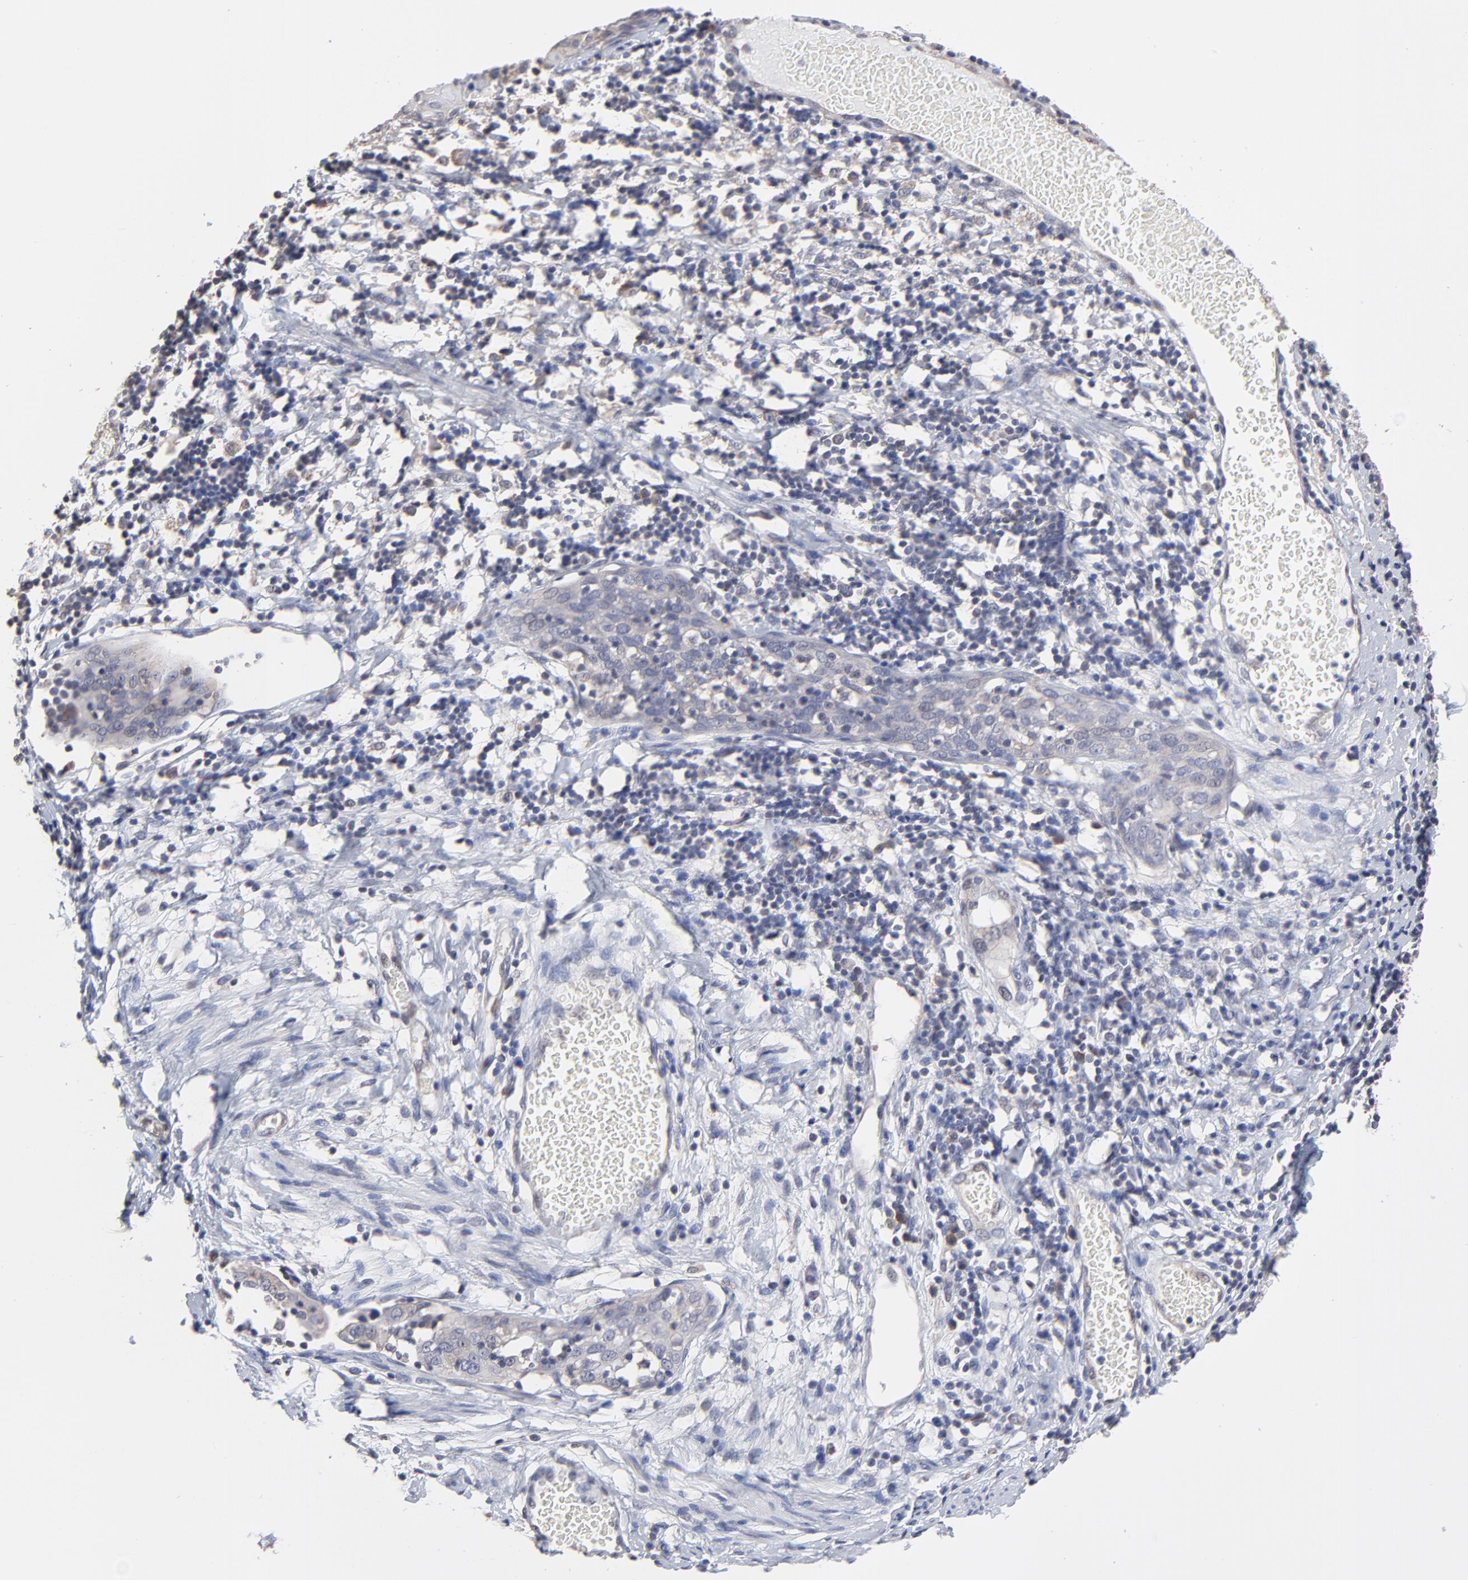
{"staining": {"intensity": "weak", "quantity": "<25%", "location": "cytoplasmic/membranous"}, "tissue": "cervical cancer", "cell_type": "Tumor cells", "image_type": "cancer", "snomed": [{"axis": "morphology", "description": "Normal tissue, NOS"}, {"axis": "morphology", "description": "Squamous cell carcinoma, NOS"}, {"axis": "topography", "description": "Cervix"}], "caption": "The photomicrograph shows no significant positivity in tumor cells of squamous cell carcinoma (cervical).", "gene": "CCT2", "patient": {"sex": "female", "age": 67}}